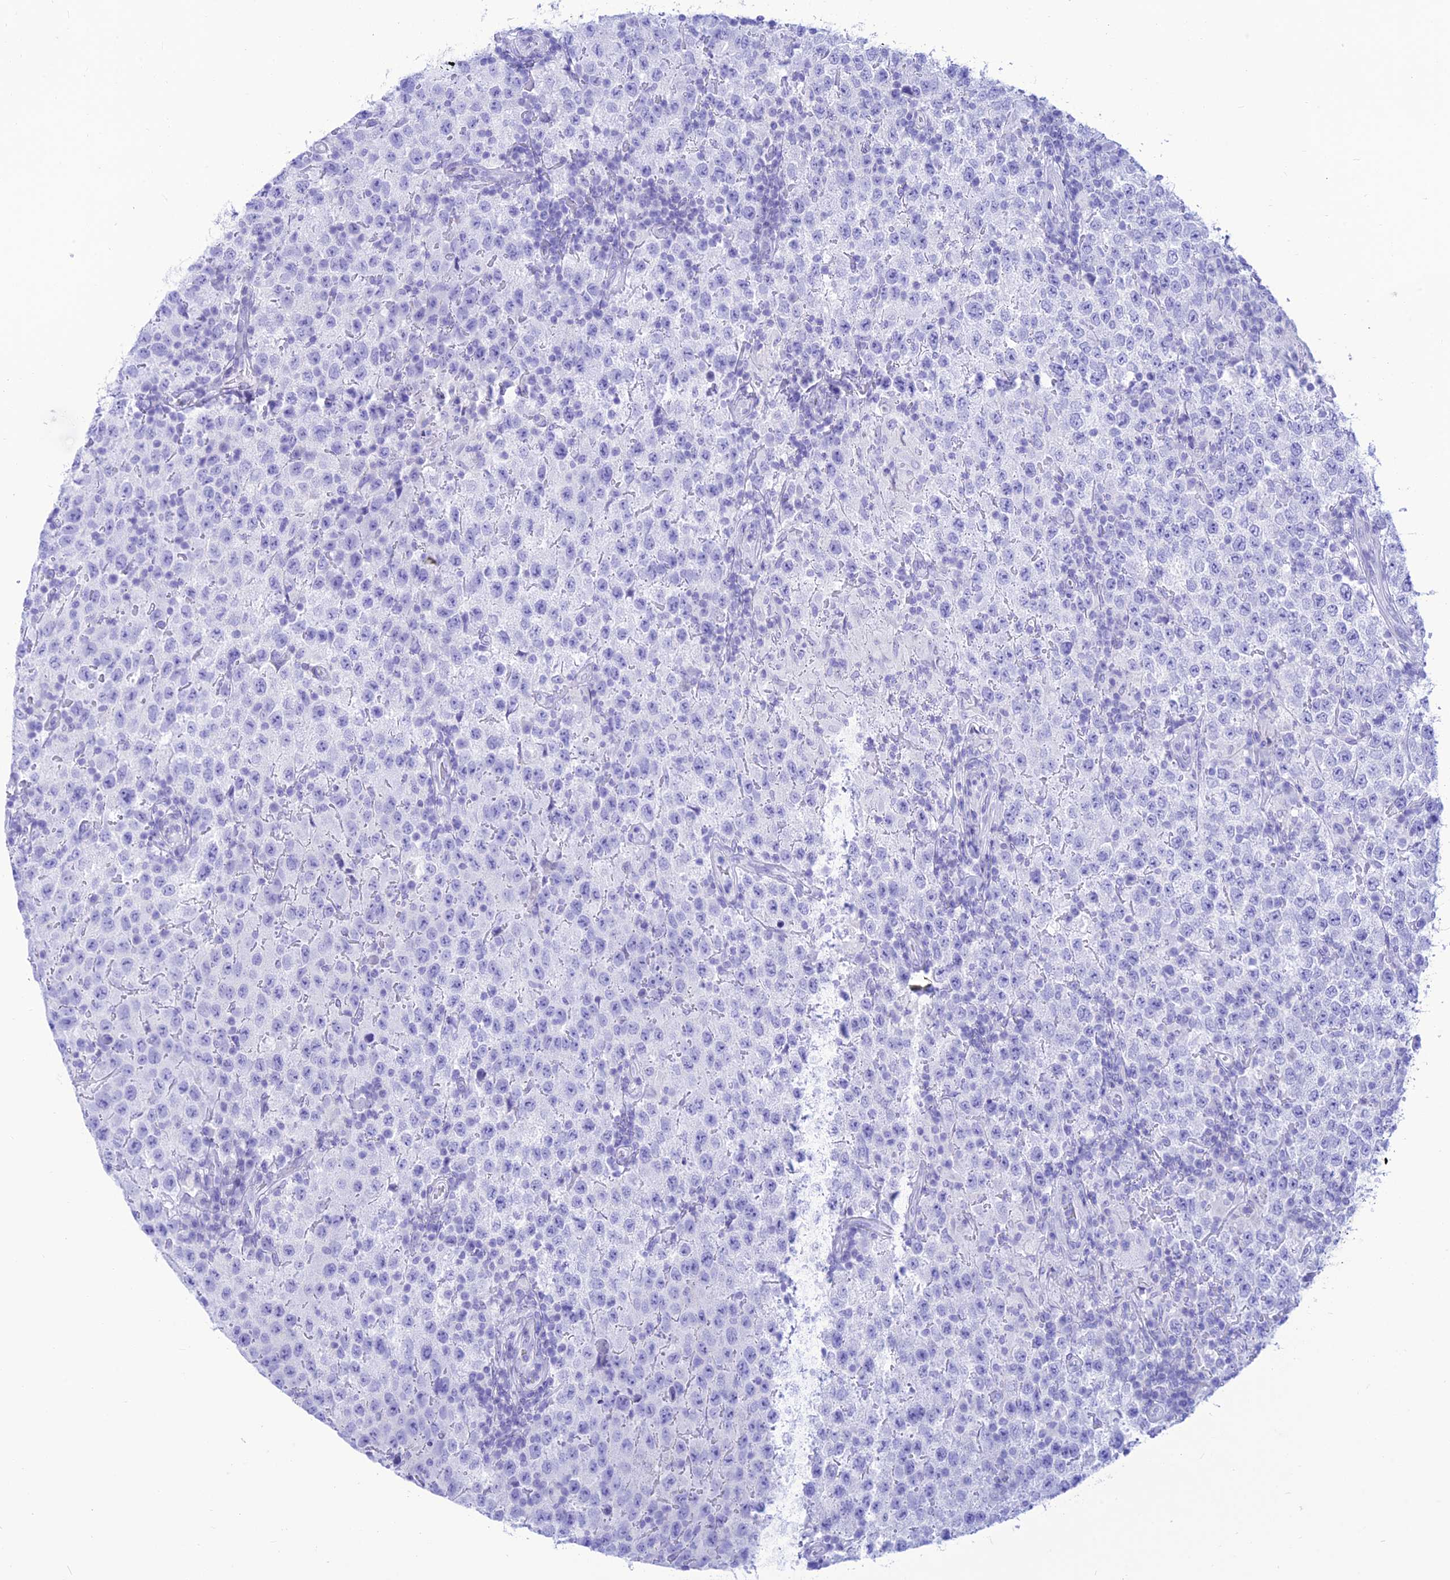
{"staining": {"intensity": "negative", "quantity": "none", "location": "none"}, "tissue": "testis cancer", "cell_type": "Tumor cells", "image_type": "cancer", "snomed": [{"axis": "morphology", "description": "Seminoma, NOS"}, {"axis": "morphology", "description": "Carcinoma, Embryonal, NOS"}, {"axis": "topography", "description": "Testis"}], "caption": "This is an IHC photomicrograph of seminoma (testis). There is no expression in tumor cells.", "gene": "PRNP", "patient": {"sex": "male", "age": 41}}